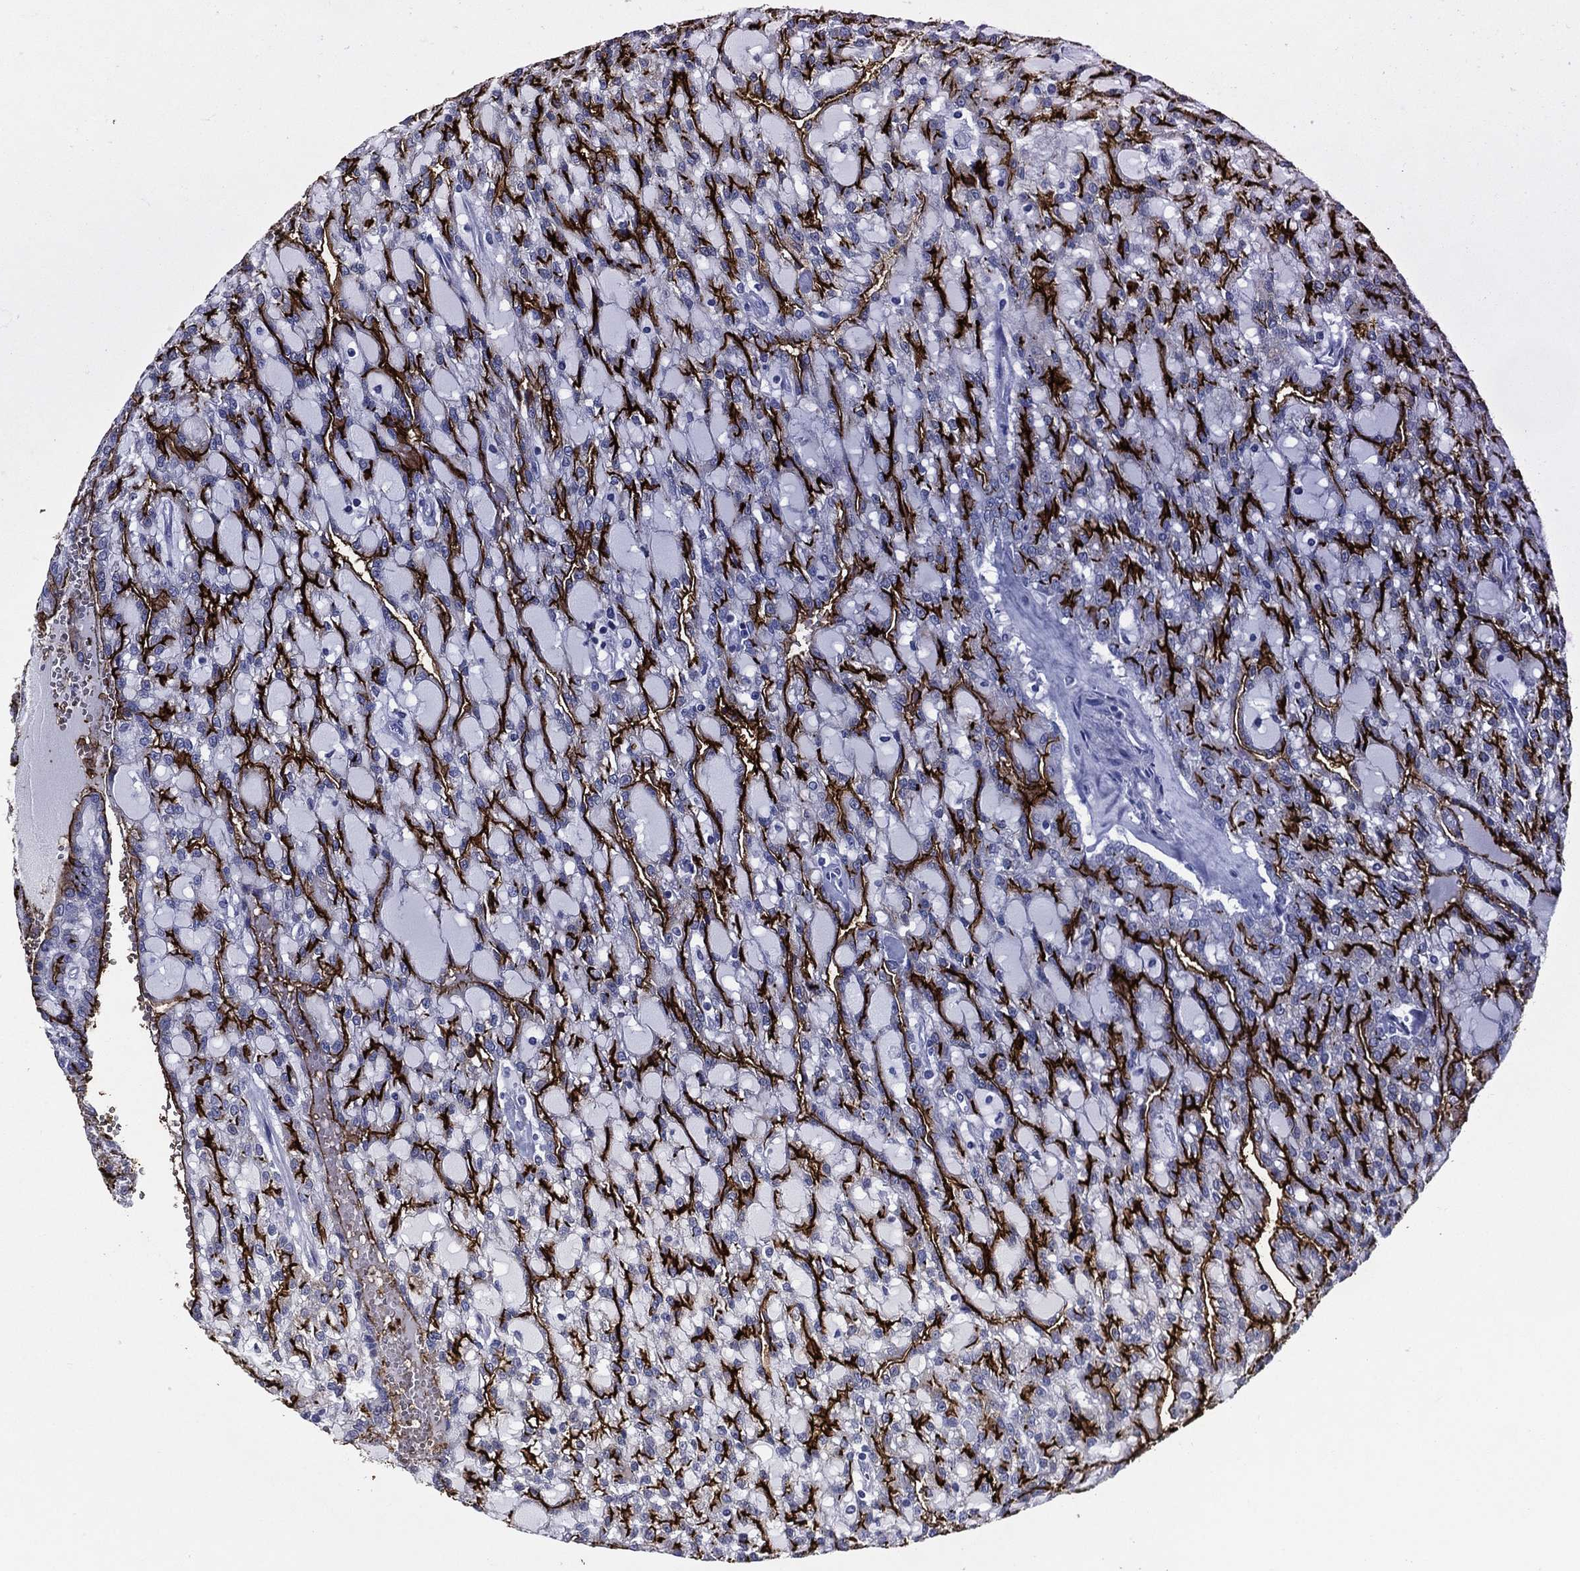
{"staining": {"intensity": "strong", "quantity": "25%-75%", "location": "cytoplasmic/membranous"}, "tissue": "renal cancer", "cell_type": "Tumor cells", "image_type": "cancer", "snomed": [{"axis": "morphology", "description": "Adenocarcinoma, NOS"}, {"axis": "topography", "description": "Kidney"}], "caption": "Immunohistochemistry (IHC) micrograph of renal cancer (adenocarcinoma) stained for a protein (brown), which demonstrates high levels of strong cytoplasmic/membranous positivity in approximately 25%-75% of tumor cells.", "gene": "ACE2", "patient": {"sex": "male", "age": 63}}